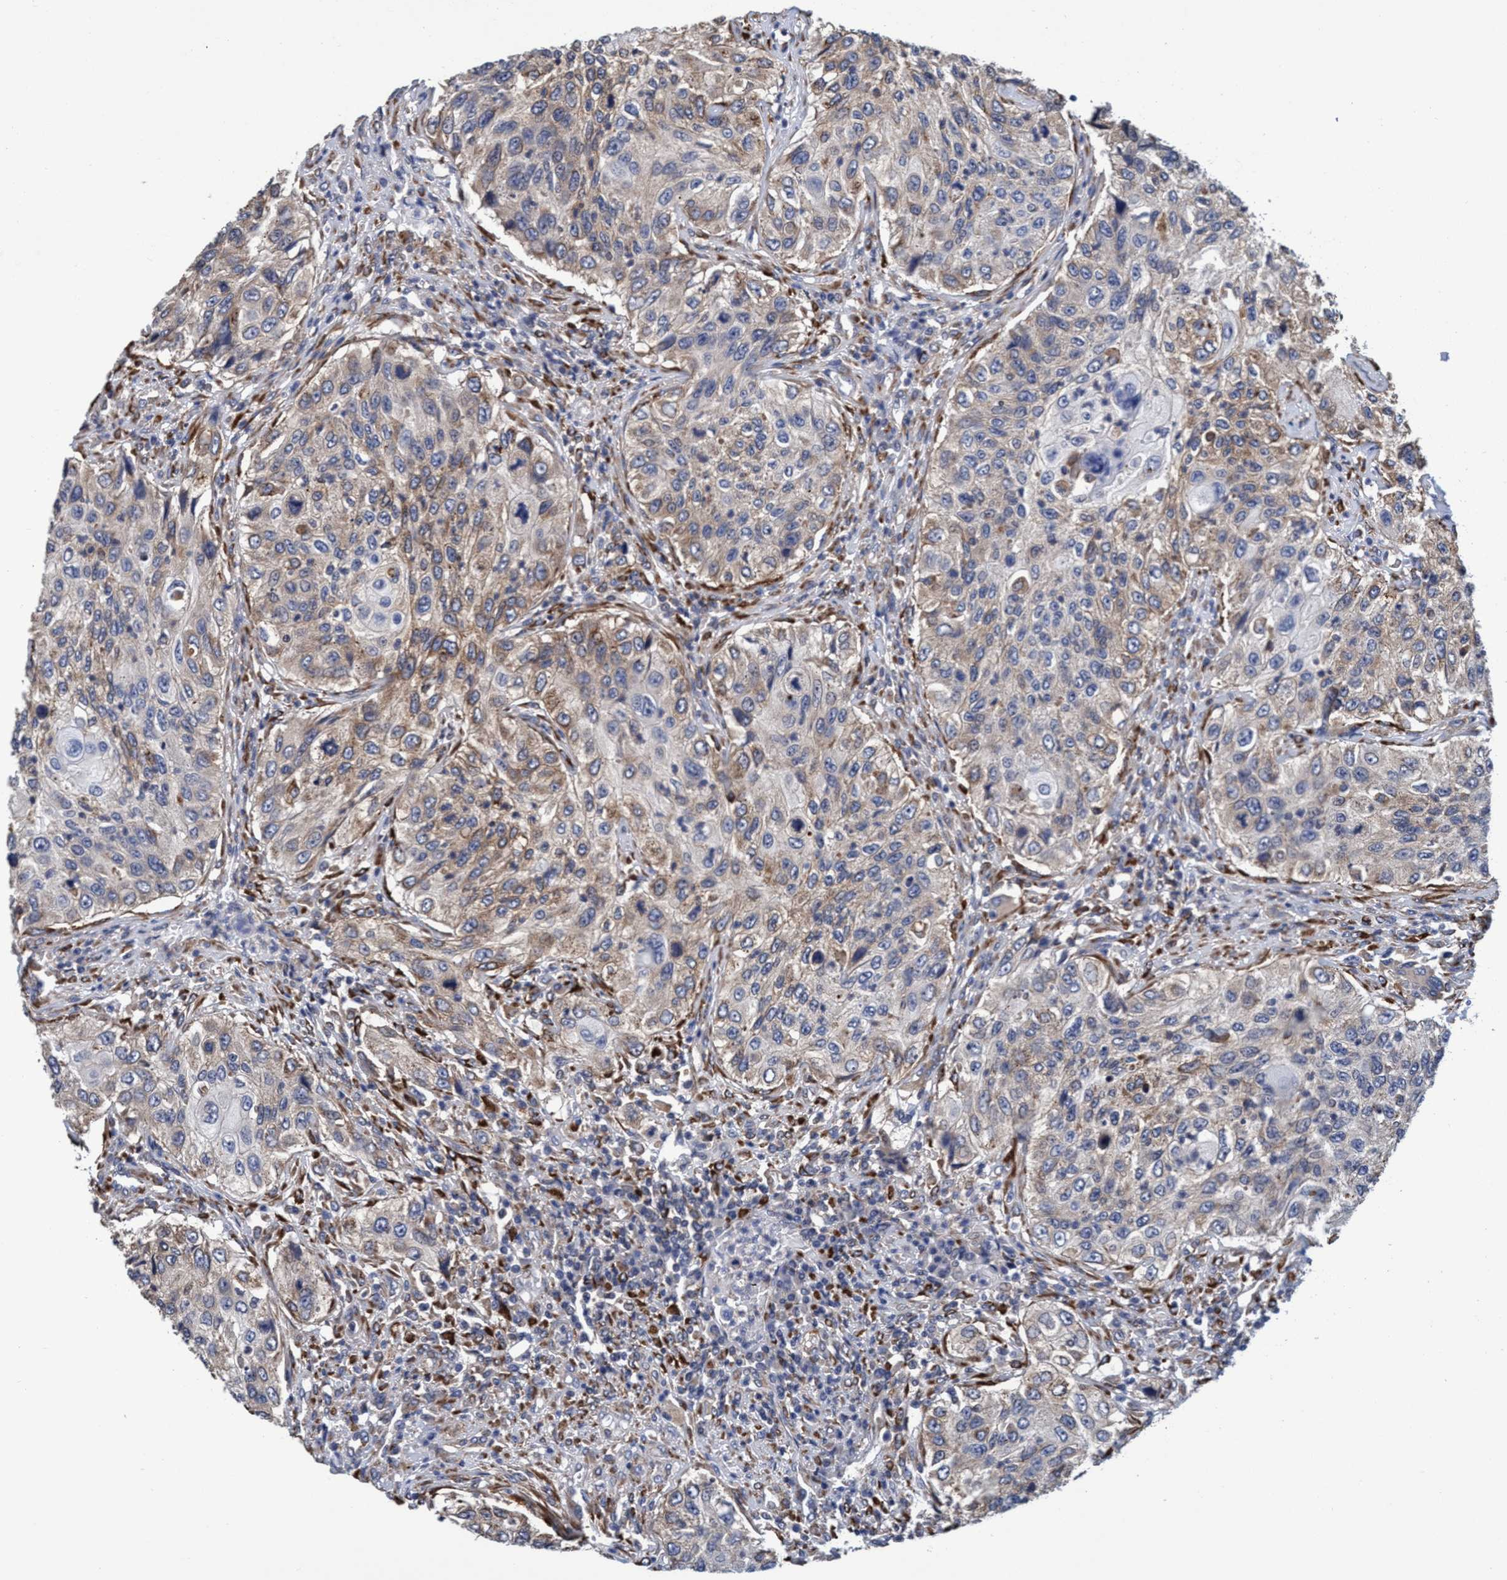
{"staining": {"intensity": "weak", "quantity": ">75%", "location": "cytoplasmic/membranous"}, "tissue": "urothelial cancer", "cell_type": "Tumor cells", "image_type": "cancer", "snomed": [{"axis": "morphology", "description": "Urothelial carcinoma, High grade"}, {"axis": "topography", "description": "Urinary bladder"}], "caption": "High-grade urothelial carcinoma was stained to show a protein in brown. There is low levels of weak cytoplasmic/membranous expression in approximately >75% of tumor cells.", "gene": "CALCOCO2", "patient": {"sex": "female", "age": 60}}